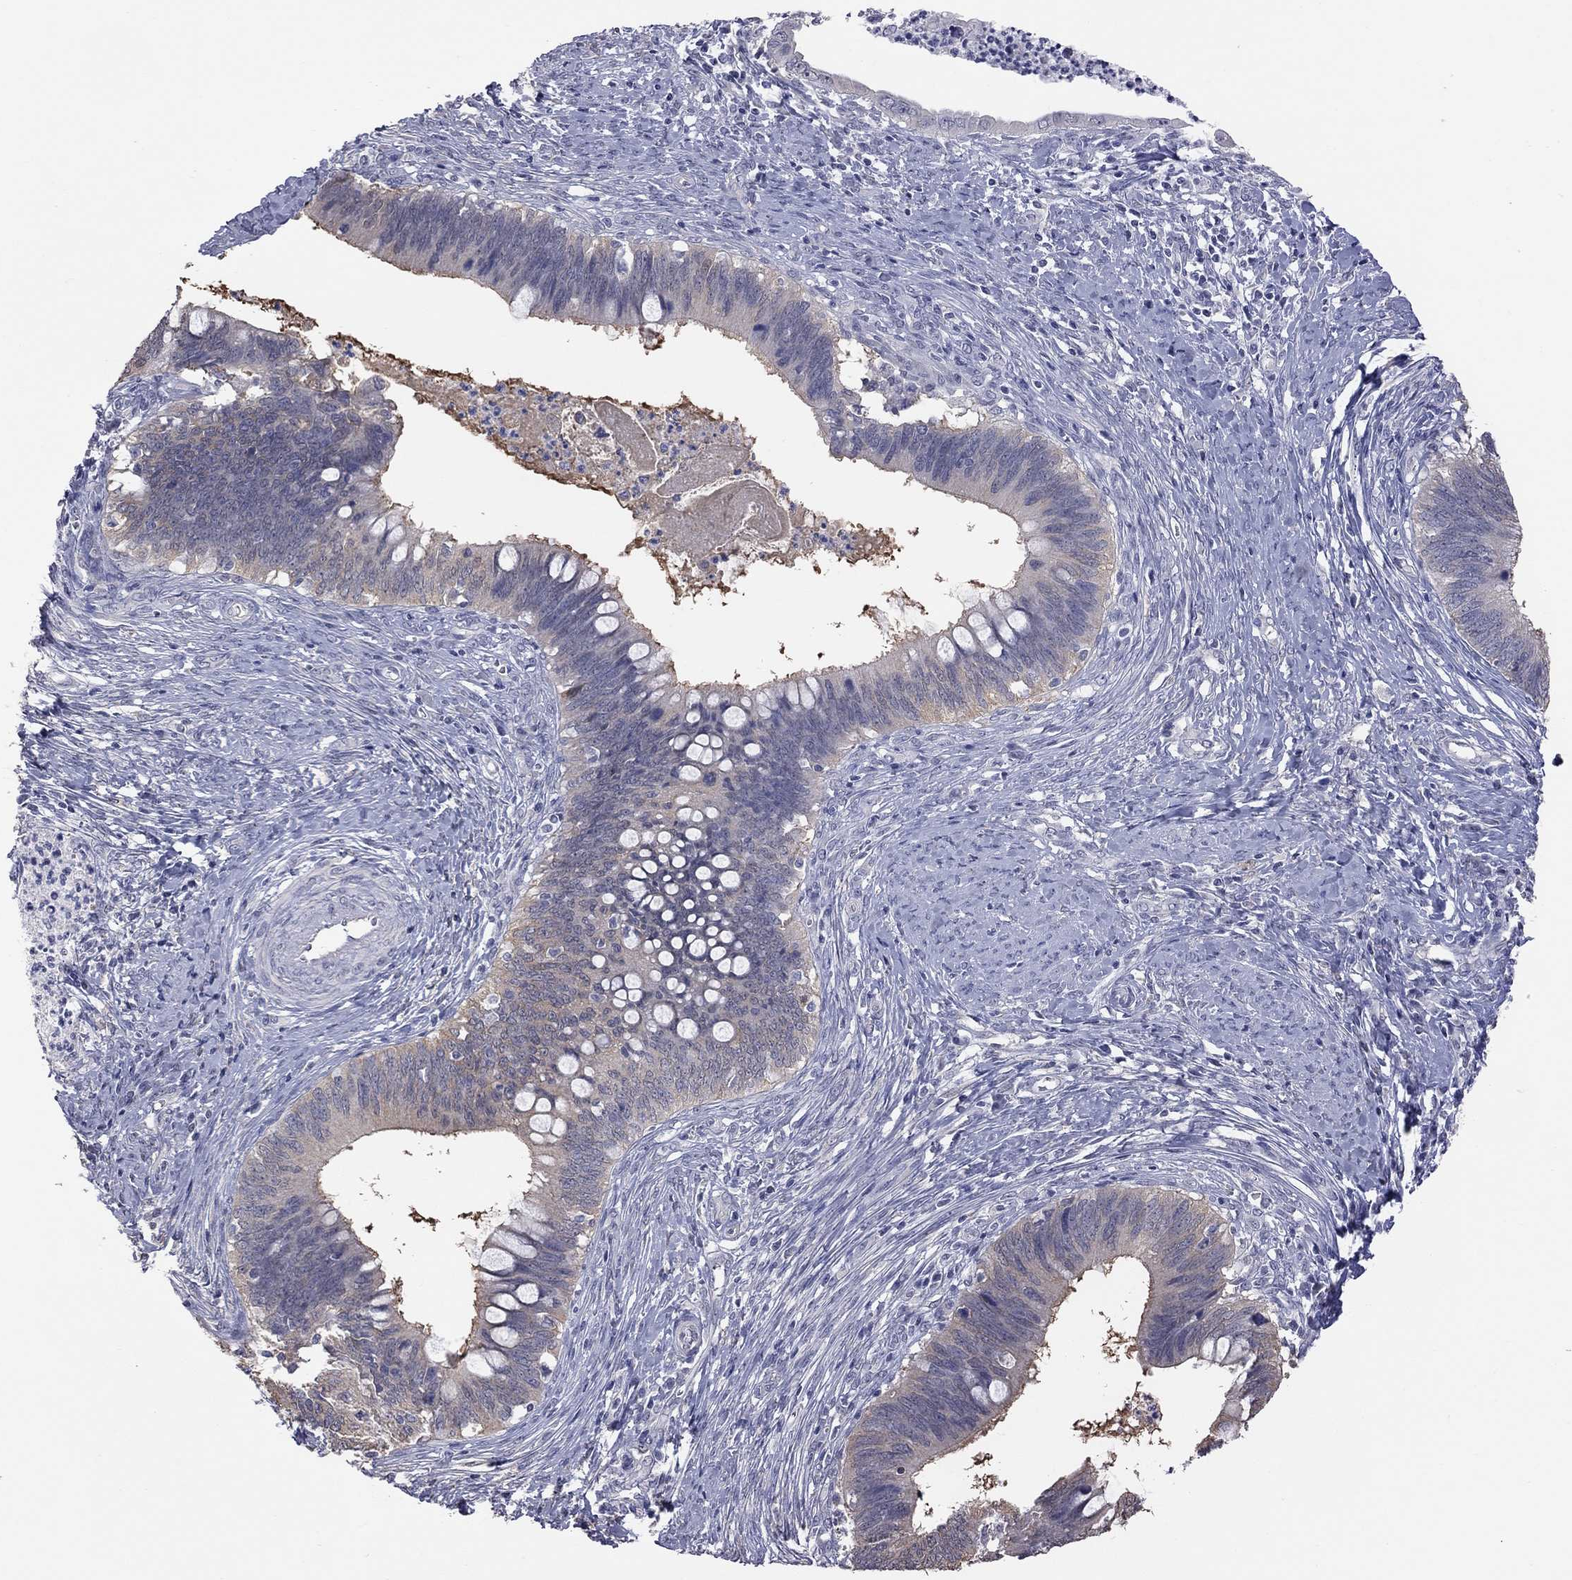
{"staining": {"intensity": "weak", "quantity": ">75%", "location": "cytoplasmic/membranous"}, "tissue": "cervical cancer", "cell_type": "Tumor cells", "image_type": "cancer", "snomed": [{"axis": "morphology", "description": "Adenocarcinoma, NOS"}, {"axis": "topography", "description": "Cervix"}], "caption": "Immunohistochemistry micrograph of human cervical cancer (adenocarcinoma) stained for a protein (brown), which shows low levels of weak cytoplasmic/membranous expression in about >75% of tumor cells.", "gene": "HYLS1", "patient": {"sex": "female", "age": 42}}